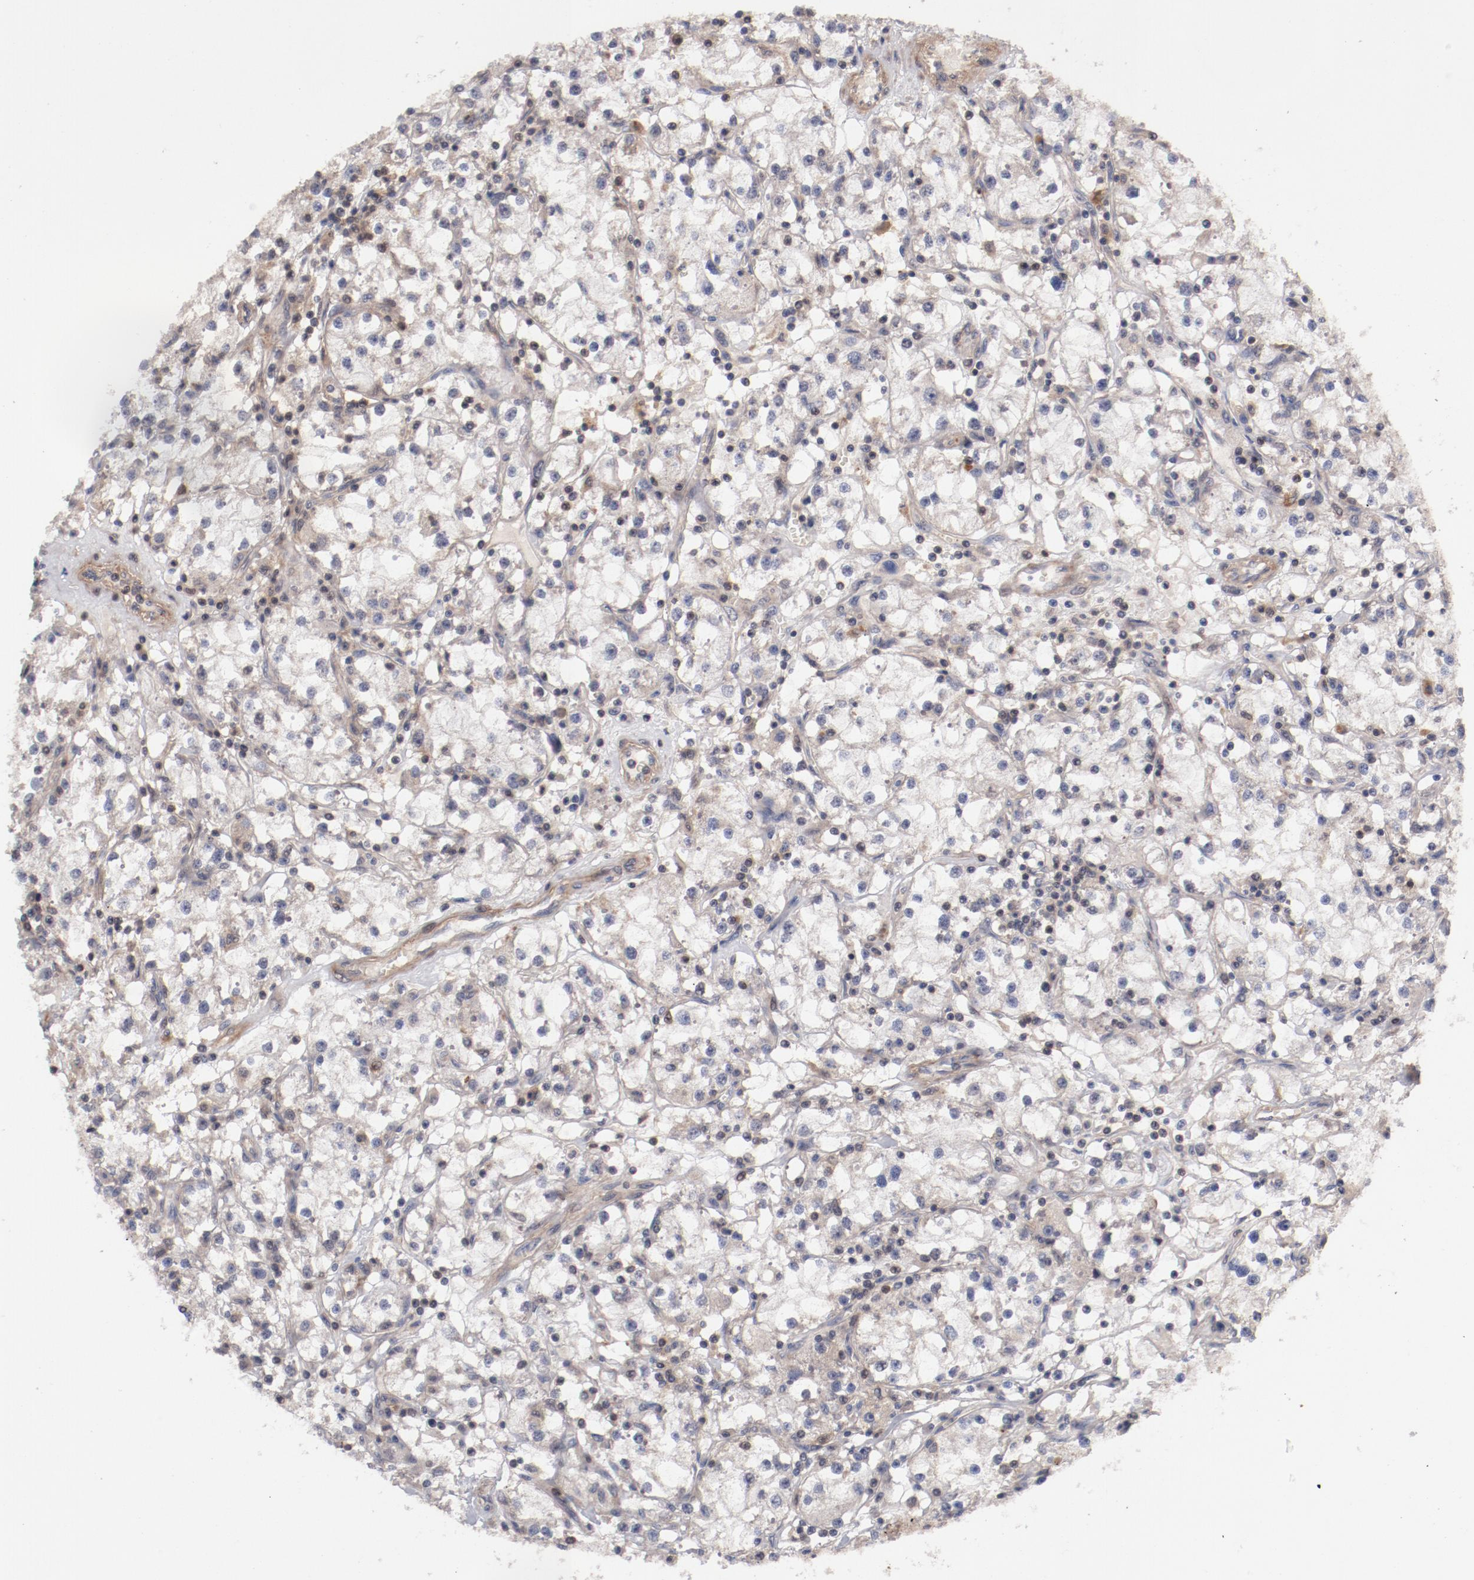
{"staining": {"intensity": "weak", "quantity": "25%-75%", "location": "cytoplasmic/membranous"}, "tissue": "renal cancer", "cell_type": "Tumor cells", "image_type": "cancer", "snomed": [{"axis": "morphology", "description": "Adenocarcinoma, NOS"}, {"axis": "topography", "description": "Kidney"}], "caption": "Renal cancer stained with a protein marker displays weak staining in tumor cells.", "gene": "GUF1", "patient": {"sex": "male", "age": 56}}